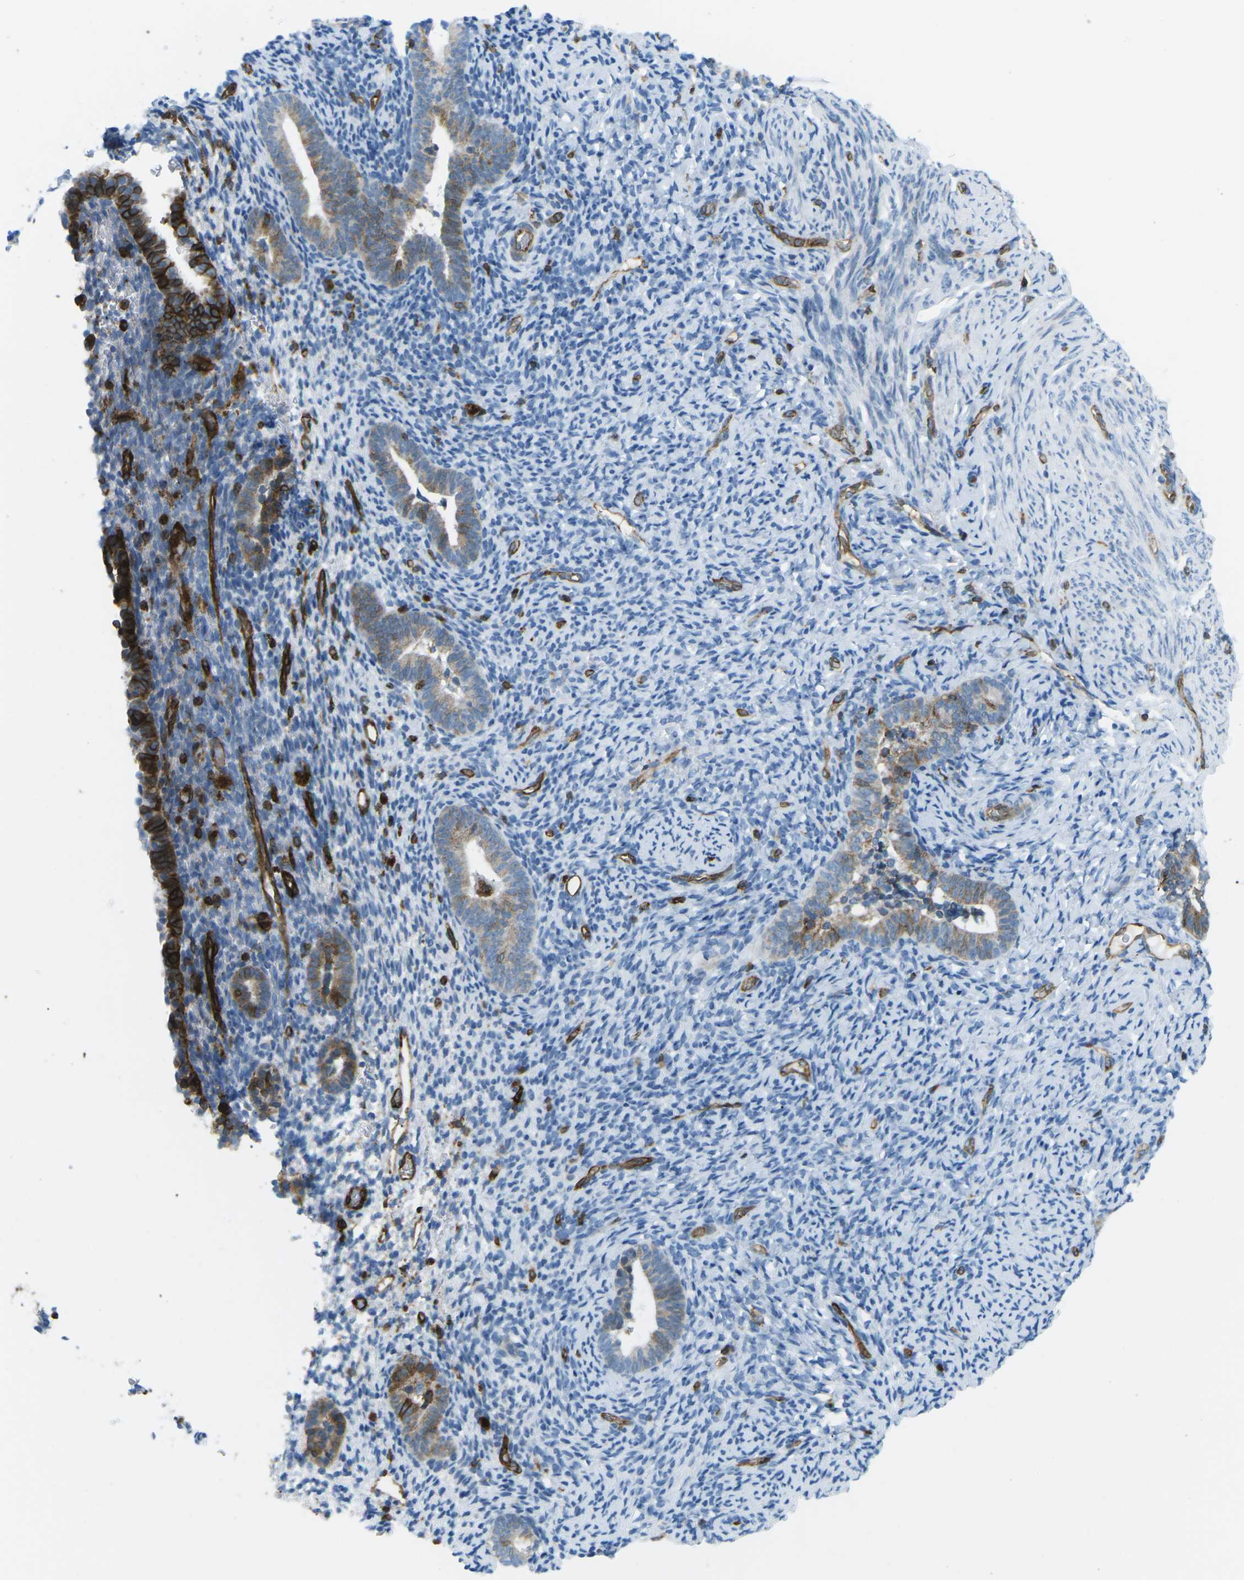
{"staining": {"intensity": "strong", "quantity": "<25%", "location": "cytoplasmic/membranous"}, "tissue": "endometrium", "cell_type": "Cells in endometrial stroma", "image_type": "normal", "snomed": [{"axis": "morphology", "description": "Normal tissue, NOS"}, {"axis": "topography", "description": "Endometrium"}], "caption": "Immunohistochemical staining of unremarkable human endometrium shows strong cytoplasmic/membranous protein positivity in about <25% of cells in endometrial stroma. The protein is stained brown, and the nuclei are stained in blue (DAB IHC with brightfield microscopy, high magnification).", "gene": "HLA", "patient": {"sex": "female", "age": 51}}